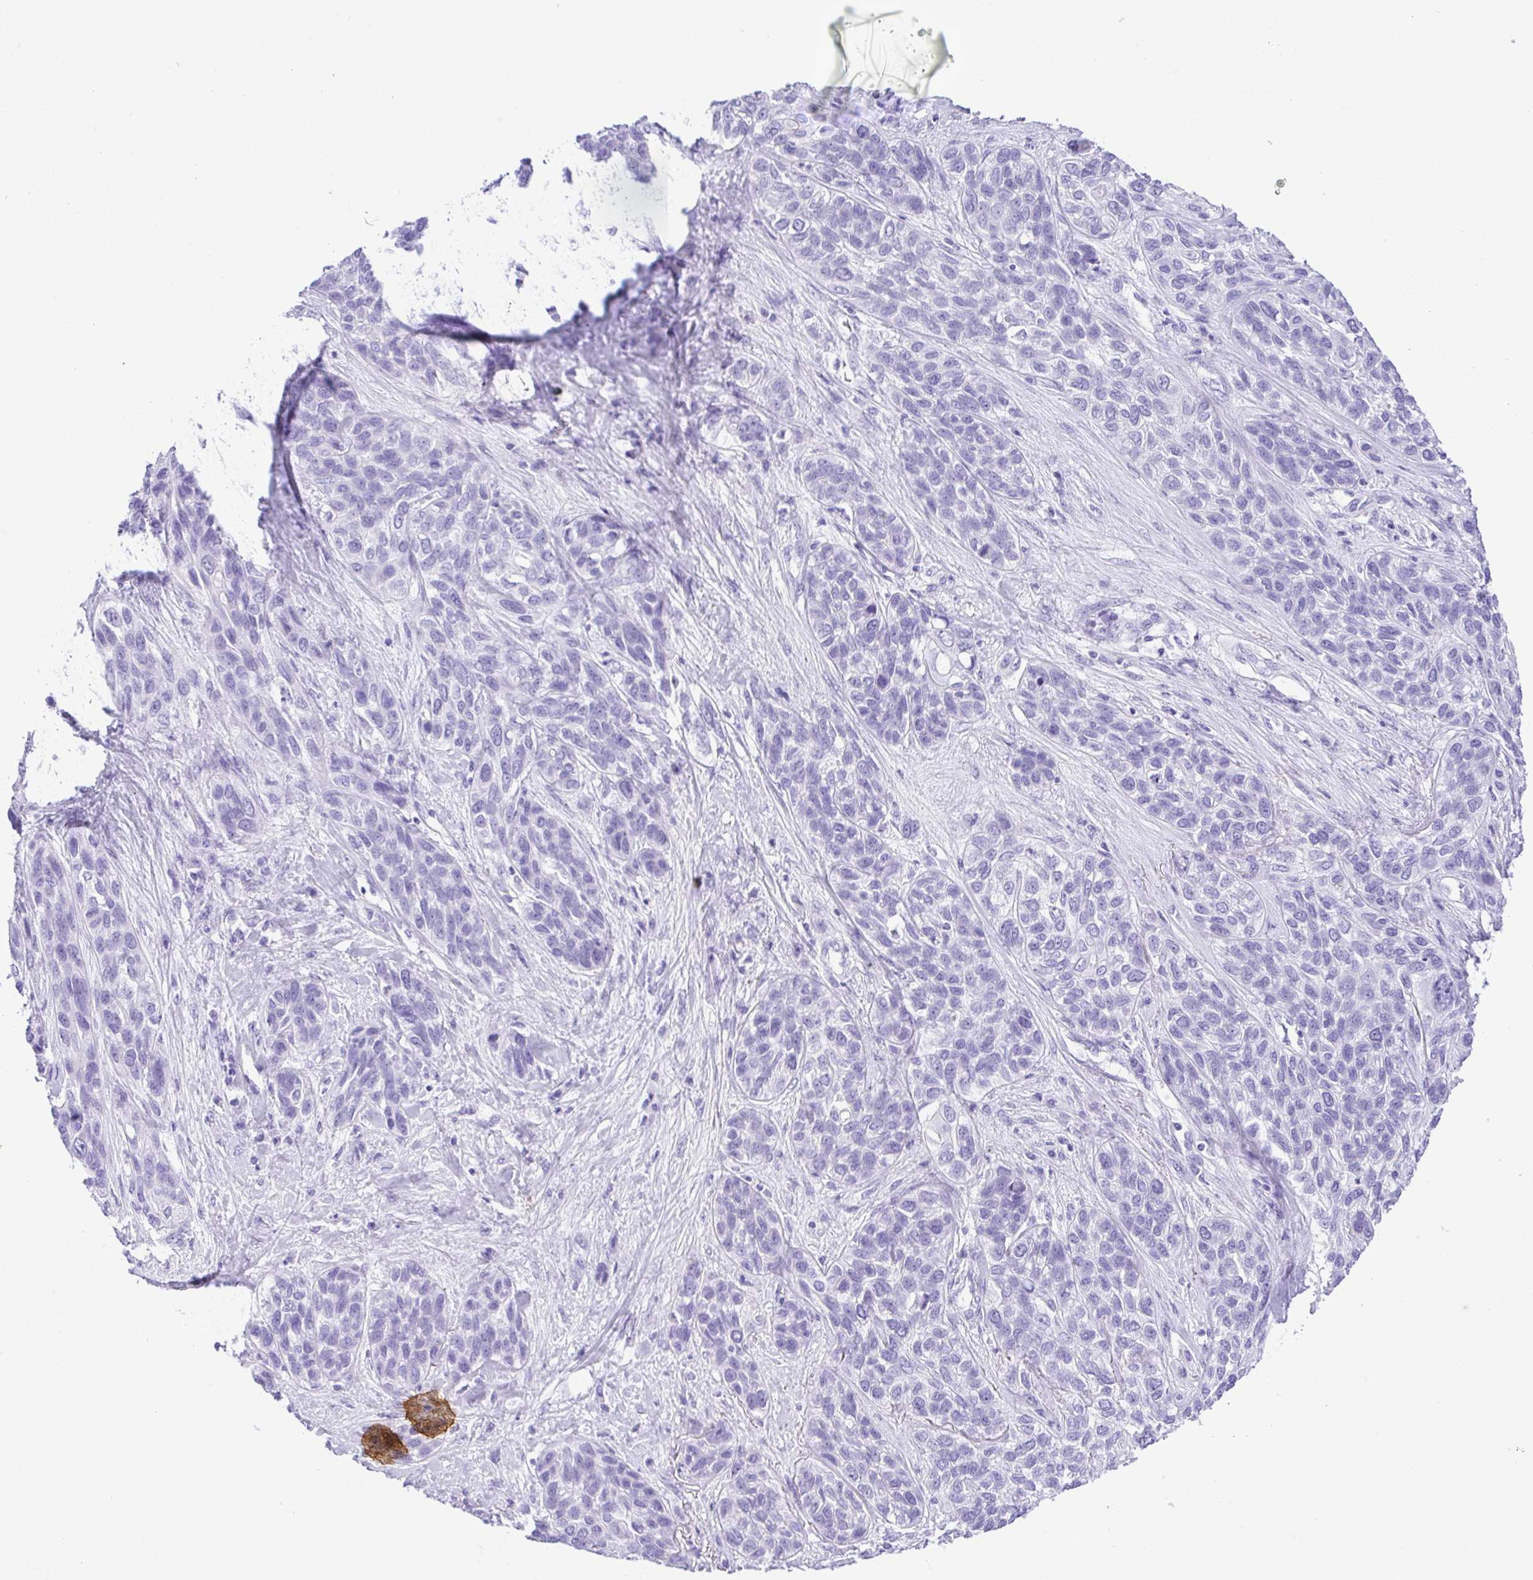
{"staining": {"intensity": "negative", "quantity": "none", "location": "none"}, "tissue": "lung cancer", "cell_type": "Tumor cells", "image_type": "cancer", "snomed": [{"axis": "morphology", "description": "Squamous cell carcinoma, NOS"}, {"axis": "topography", "description": "Lung"}], "caption": "IHC of squamous cell carcinoma (lung) displays no positivity in tumor cells.", "gene": "CDSN", "patient": {"sex": "female", "age": 70}}